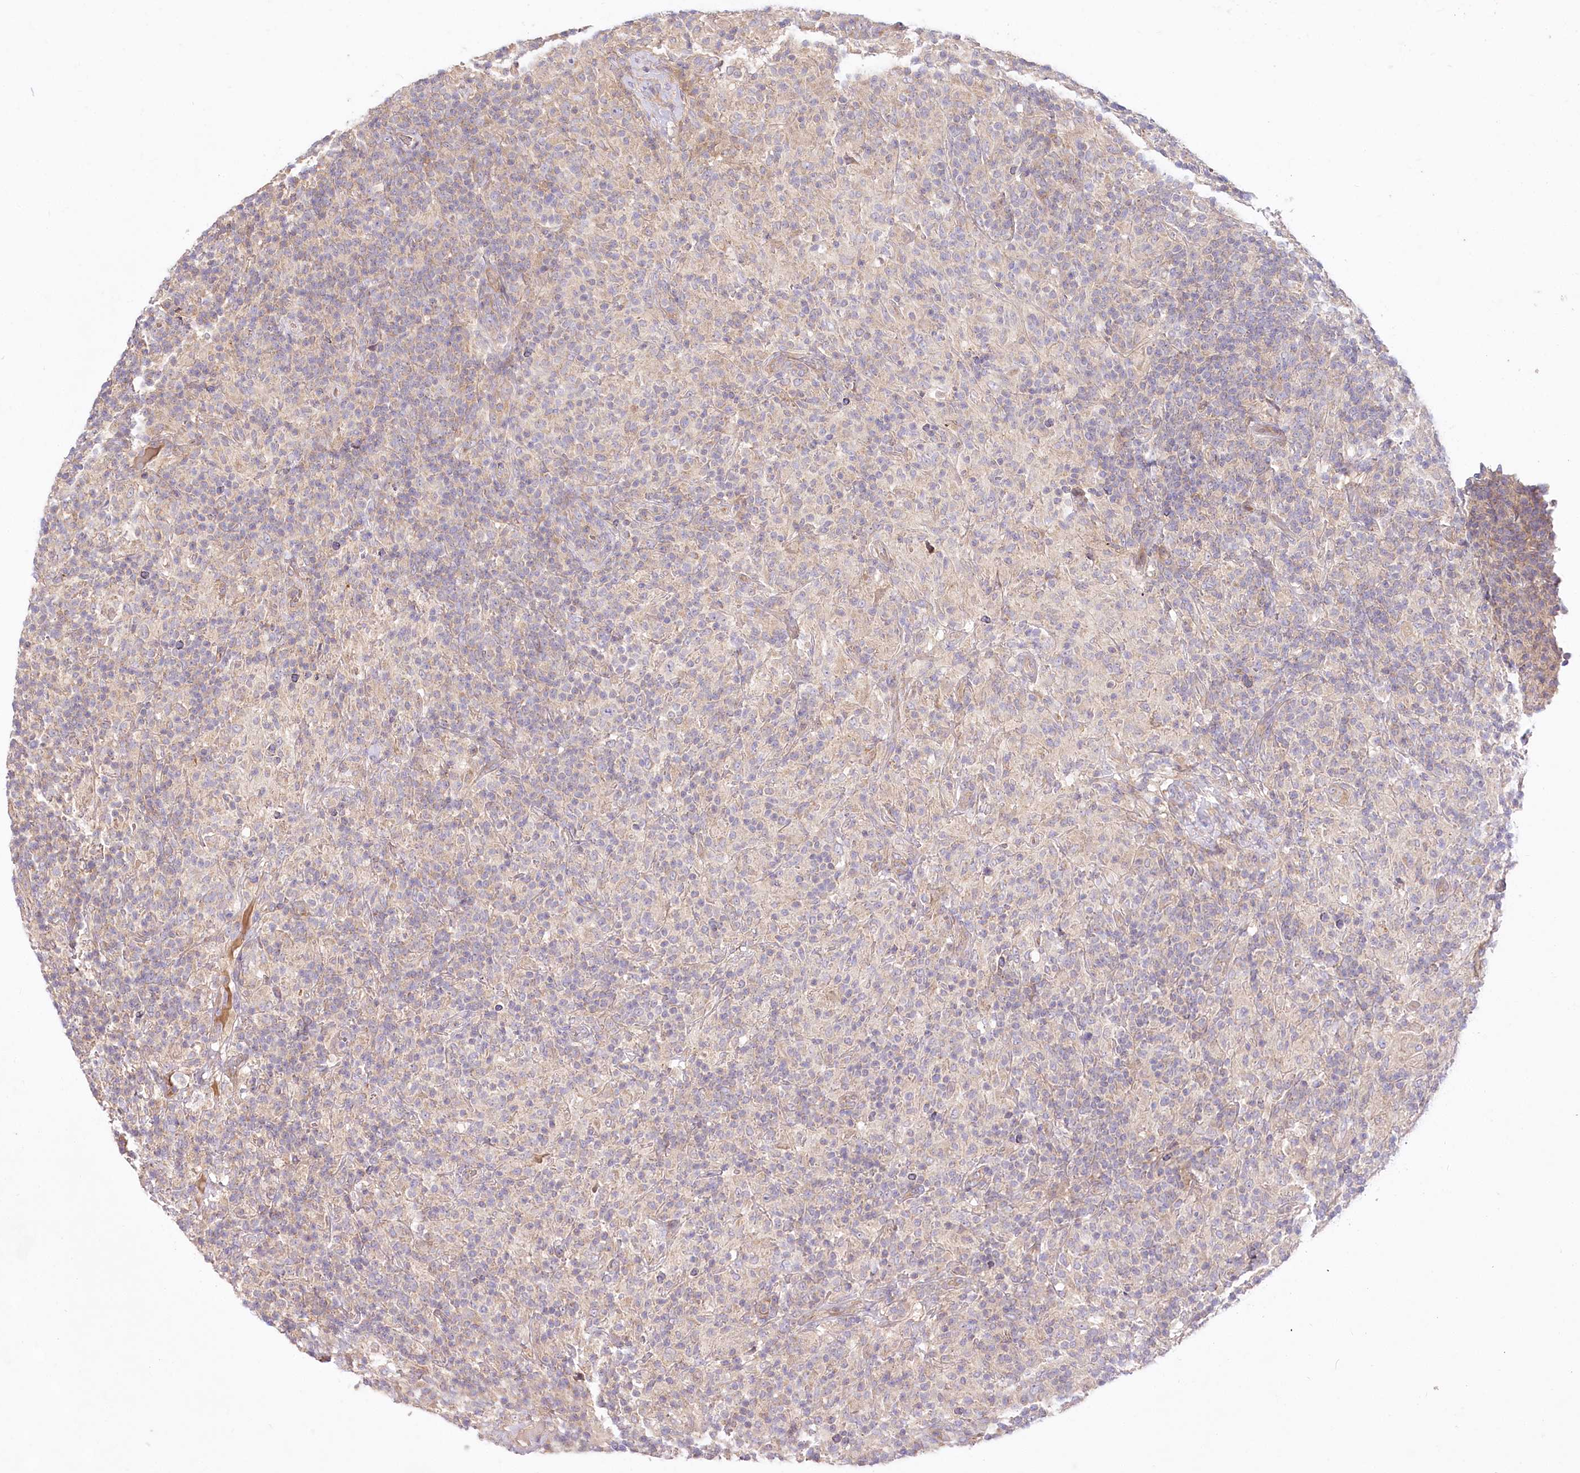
{"staining": {"intensity": "negative", "quantity": "none", "location": "none"}, "tissue": "lymphoma", "cell_type": "Tumor cells", "image_type": "cancer", "snomed": [{"axis": "morphology", "description": "Hodgkin's disease, NOS"}, {"axis": "topography", "description": "Lymph node"}], "caption": "There is no significant staining in tumor cells of Hodgkin's disease.", "gene": "PYROXD1", "patient": {"sex": "male", "age": 70}}